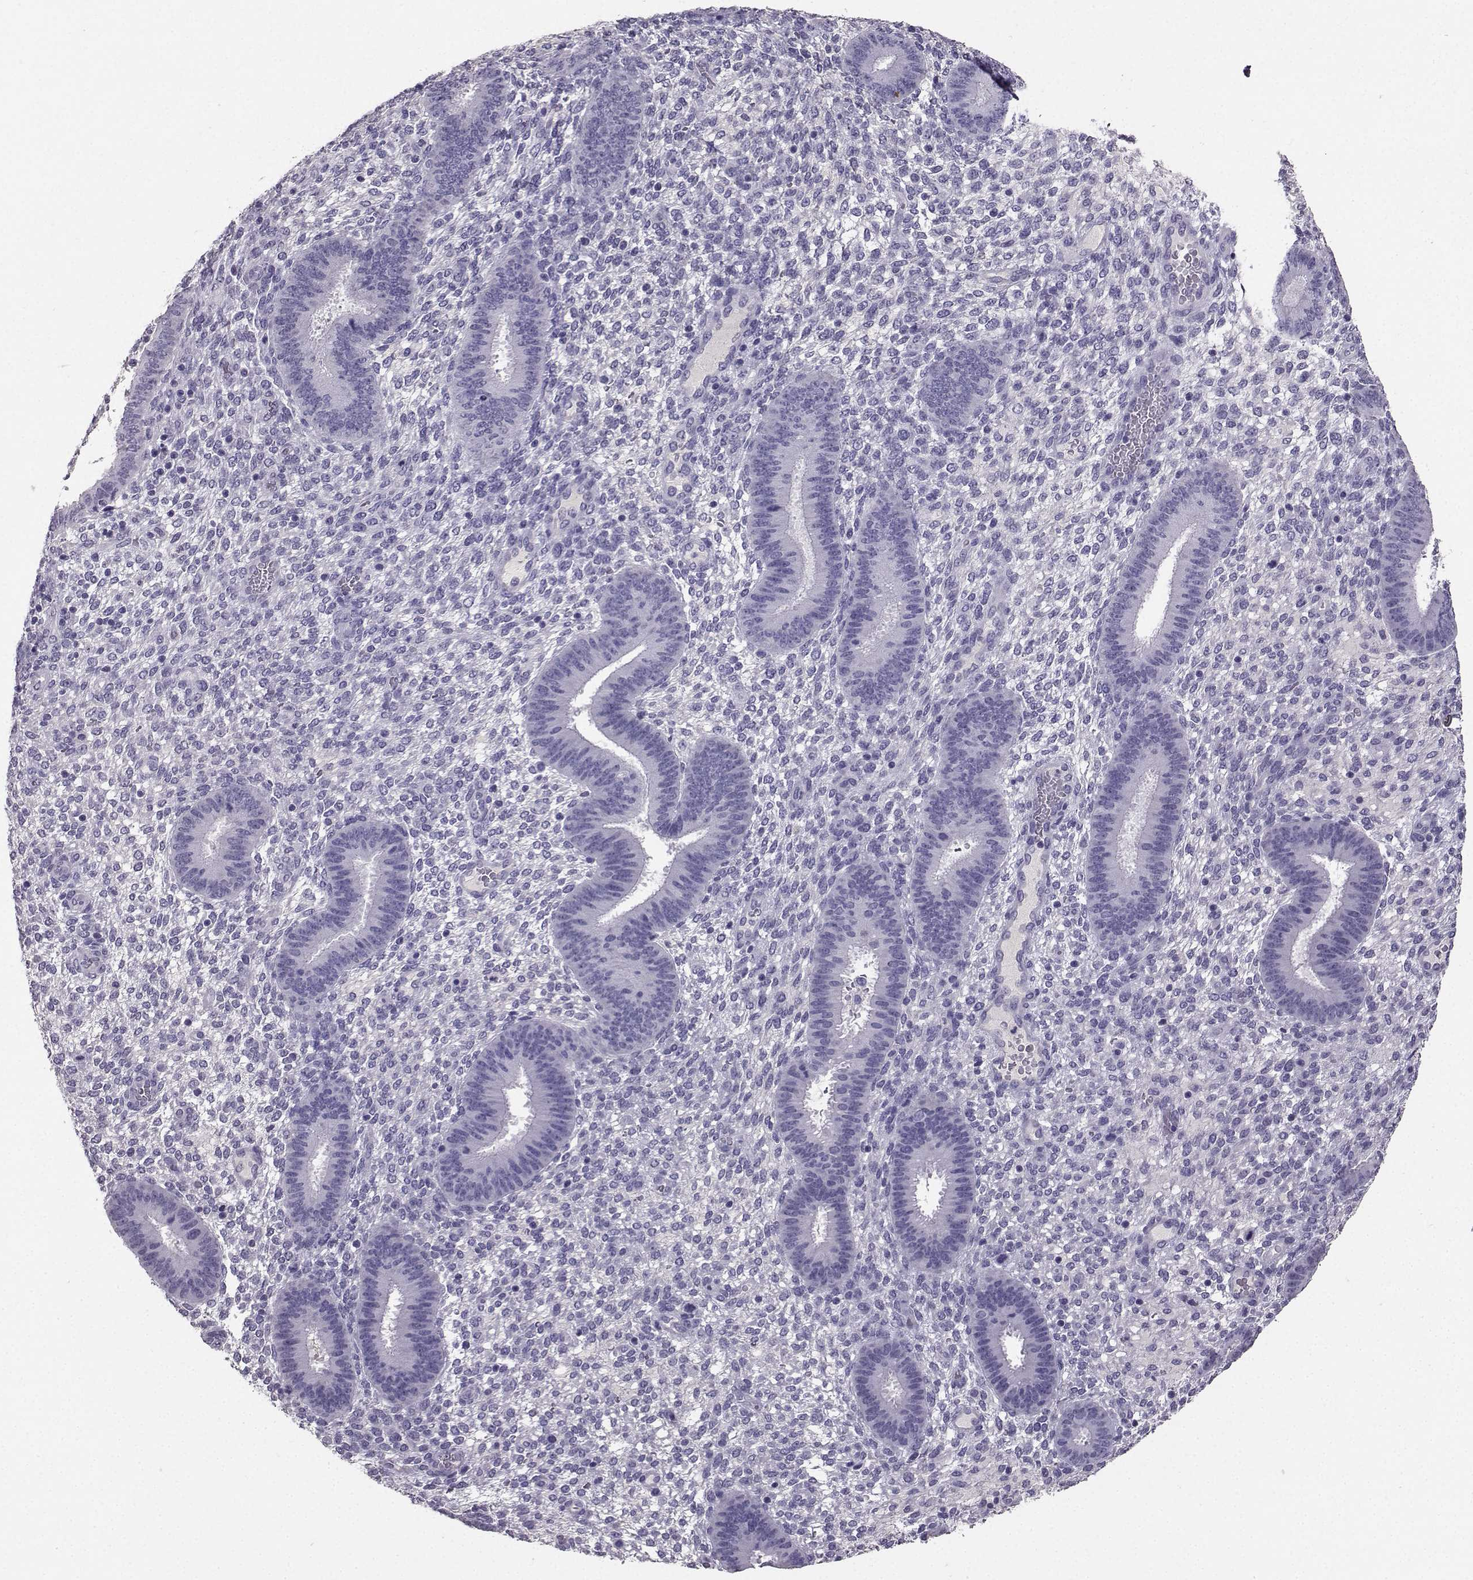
{"staining": {"intensity": "negative", "quantity": "none", "location": "none"}, "tissue": "endometrium", "cell_type": "Cells in endometrial stroma", "image_type": "normal", "snomed": [{"axis": "morphology", "description": "Normal tissue, NOS"}, {"axis": "topography", "description": "Endometrium"}], "caption": "Endometrium was stained to show a protein in brown. There is no significant expression in cells in endometrial stroma. (DAB IHC, high magnification).", "gene": "SPAG11A", "patient": {"sex": "female", "age": 39}}